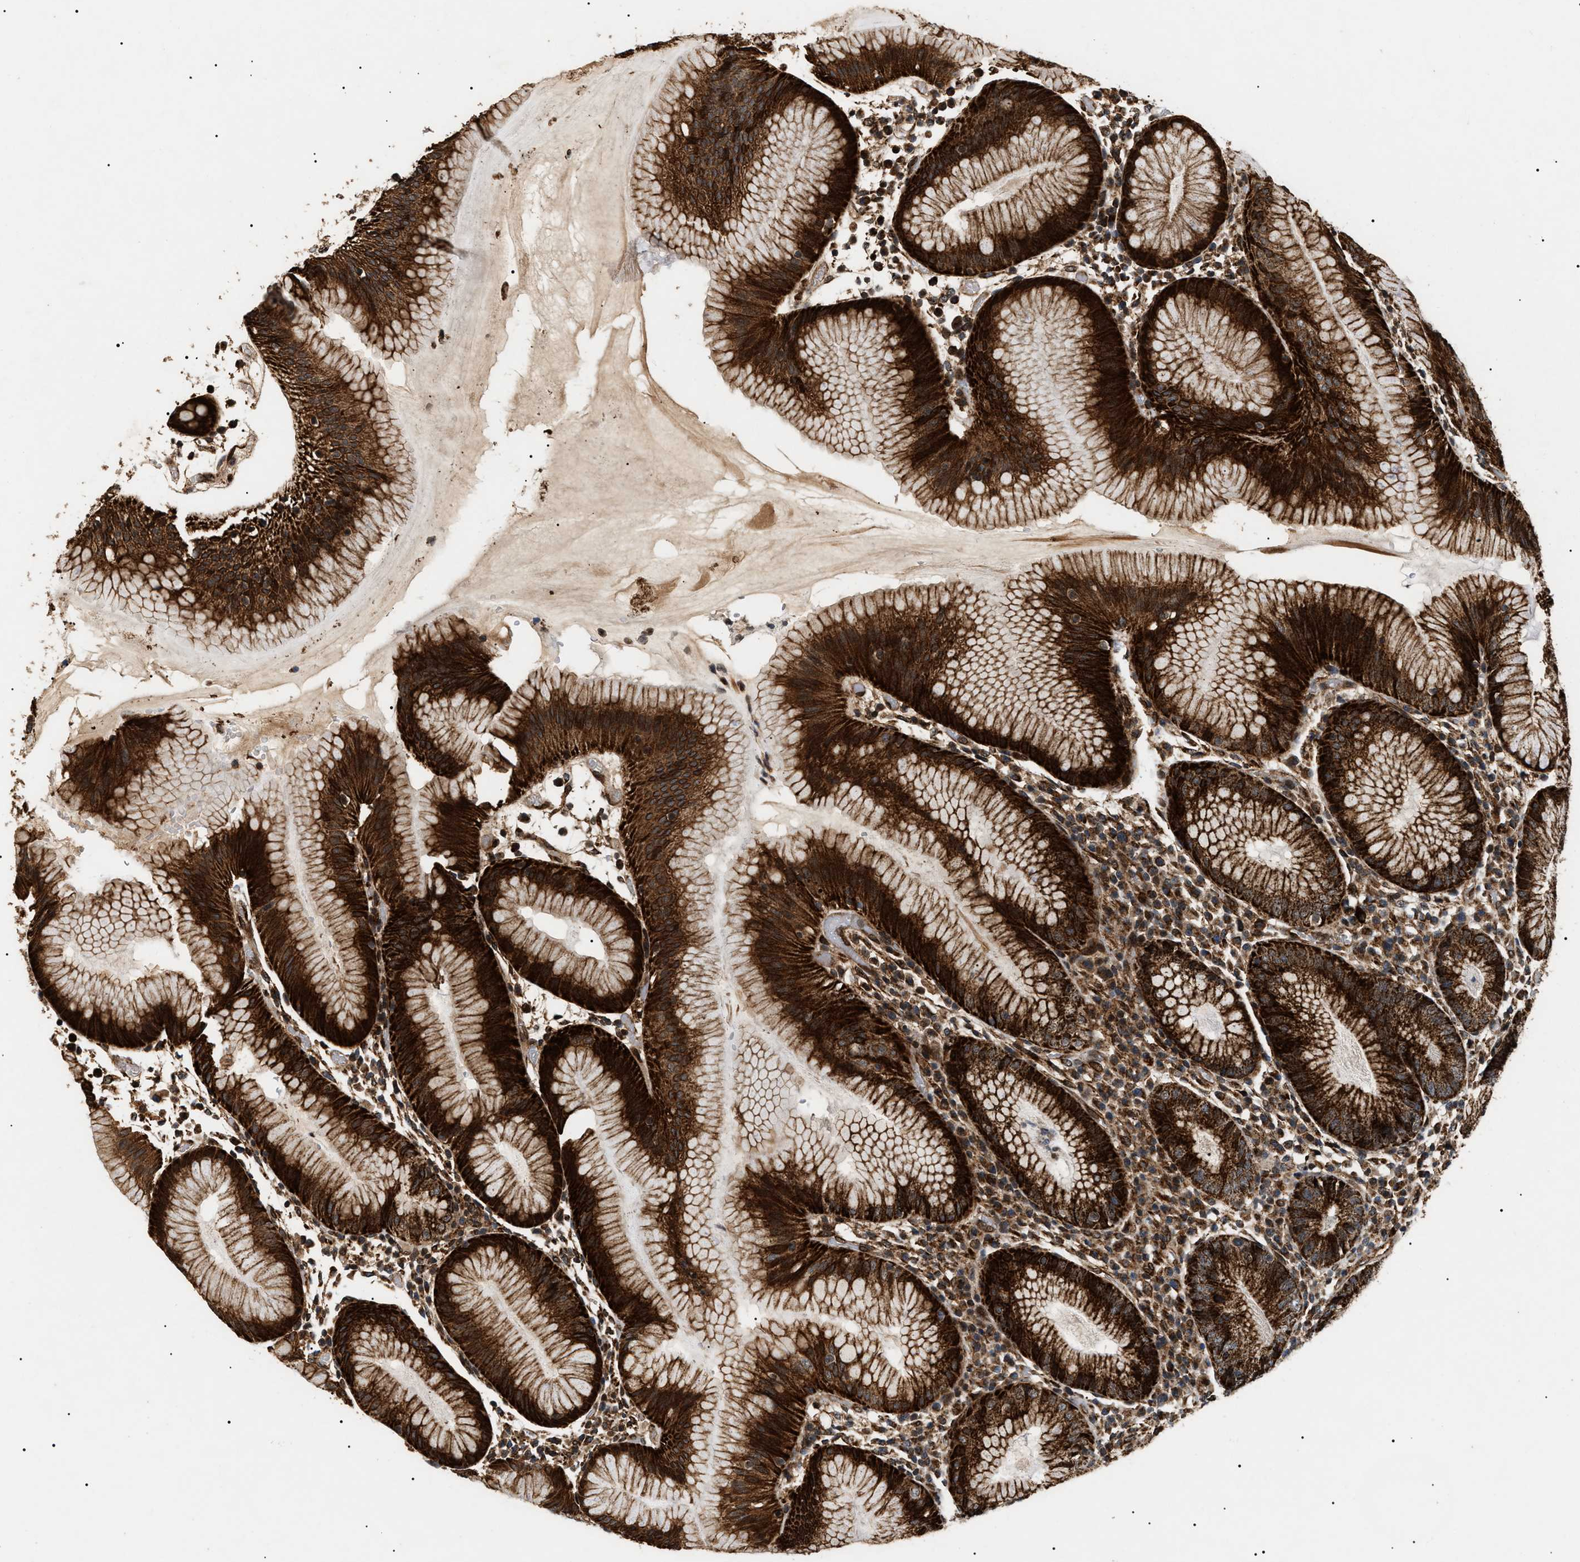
{"staining": {"intensity": "strong", "quantity": ">75%", "location": "cytoplasmic/membranous"}, "tissue": "stomach", "cell_type": "Glandular cells", "image_type": "normal", "snomed": [{"axis": "morphology", "description": "Normal tissue, NOS"}, {"axis": "topography", "description": "Stomach"}, {"axis": "topography", "description": "Stomach, lower"}], "caption": "Benign stomach displays strong cytoplasmic/membranous positivity in about >75% of glandular cells.", "gene": "ZBTB26", "patient": {"sex": "female", "age": 75}}